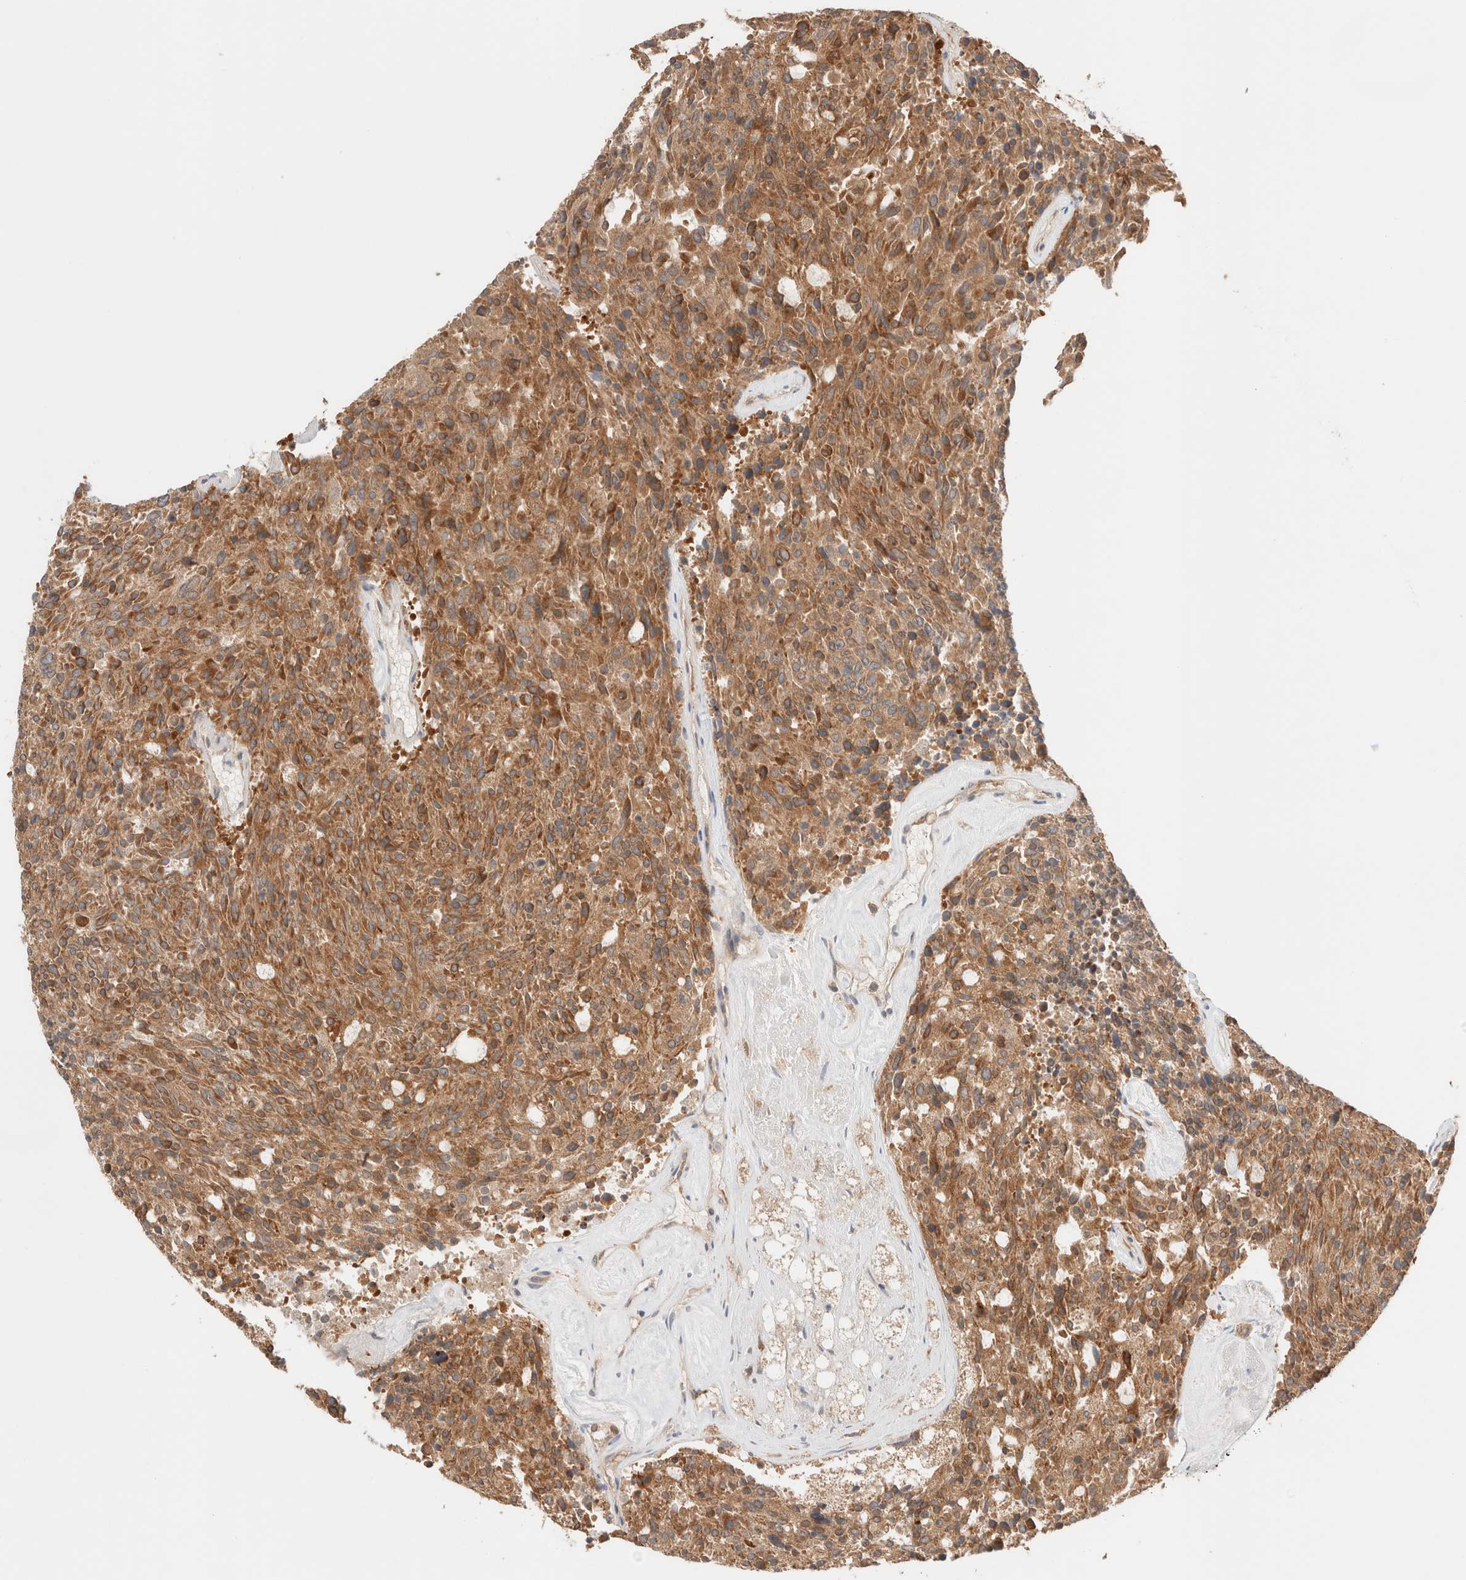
{"staining": {"intensity": "moderate", "quantity": ">75%", "location": "cytoplasmic/membranous"}, "tissue": "carcinoid", "cell_type": "Tumor cells", "image_type": "cancer", "snomed": [{"axis": "morphology", "description": "Carcinoid, malignant, NOS"}, {"axis": "topography", "description": "Pancreas"}], "caption": "A histopathology image of carcinoid stained for a protein shows moderate cytoplasmic/membranous brown staining in tumor cells. (brown staining indicates protein expression, while blue staining denotes nuclei).", "gene": "XKR4", "patient": {"sex": "female", "age": 54}}